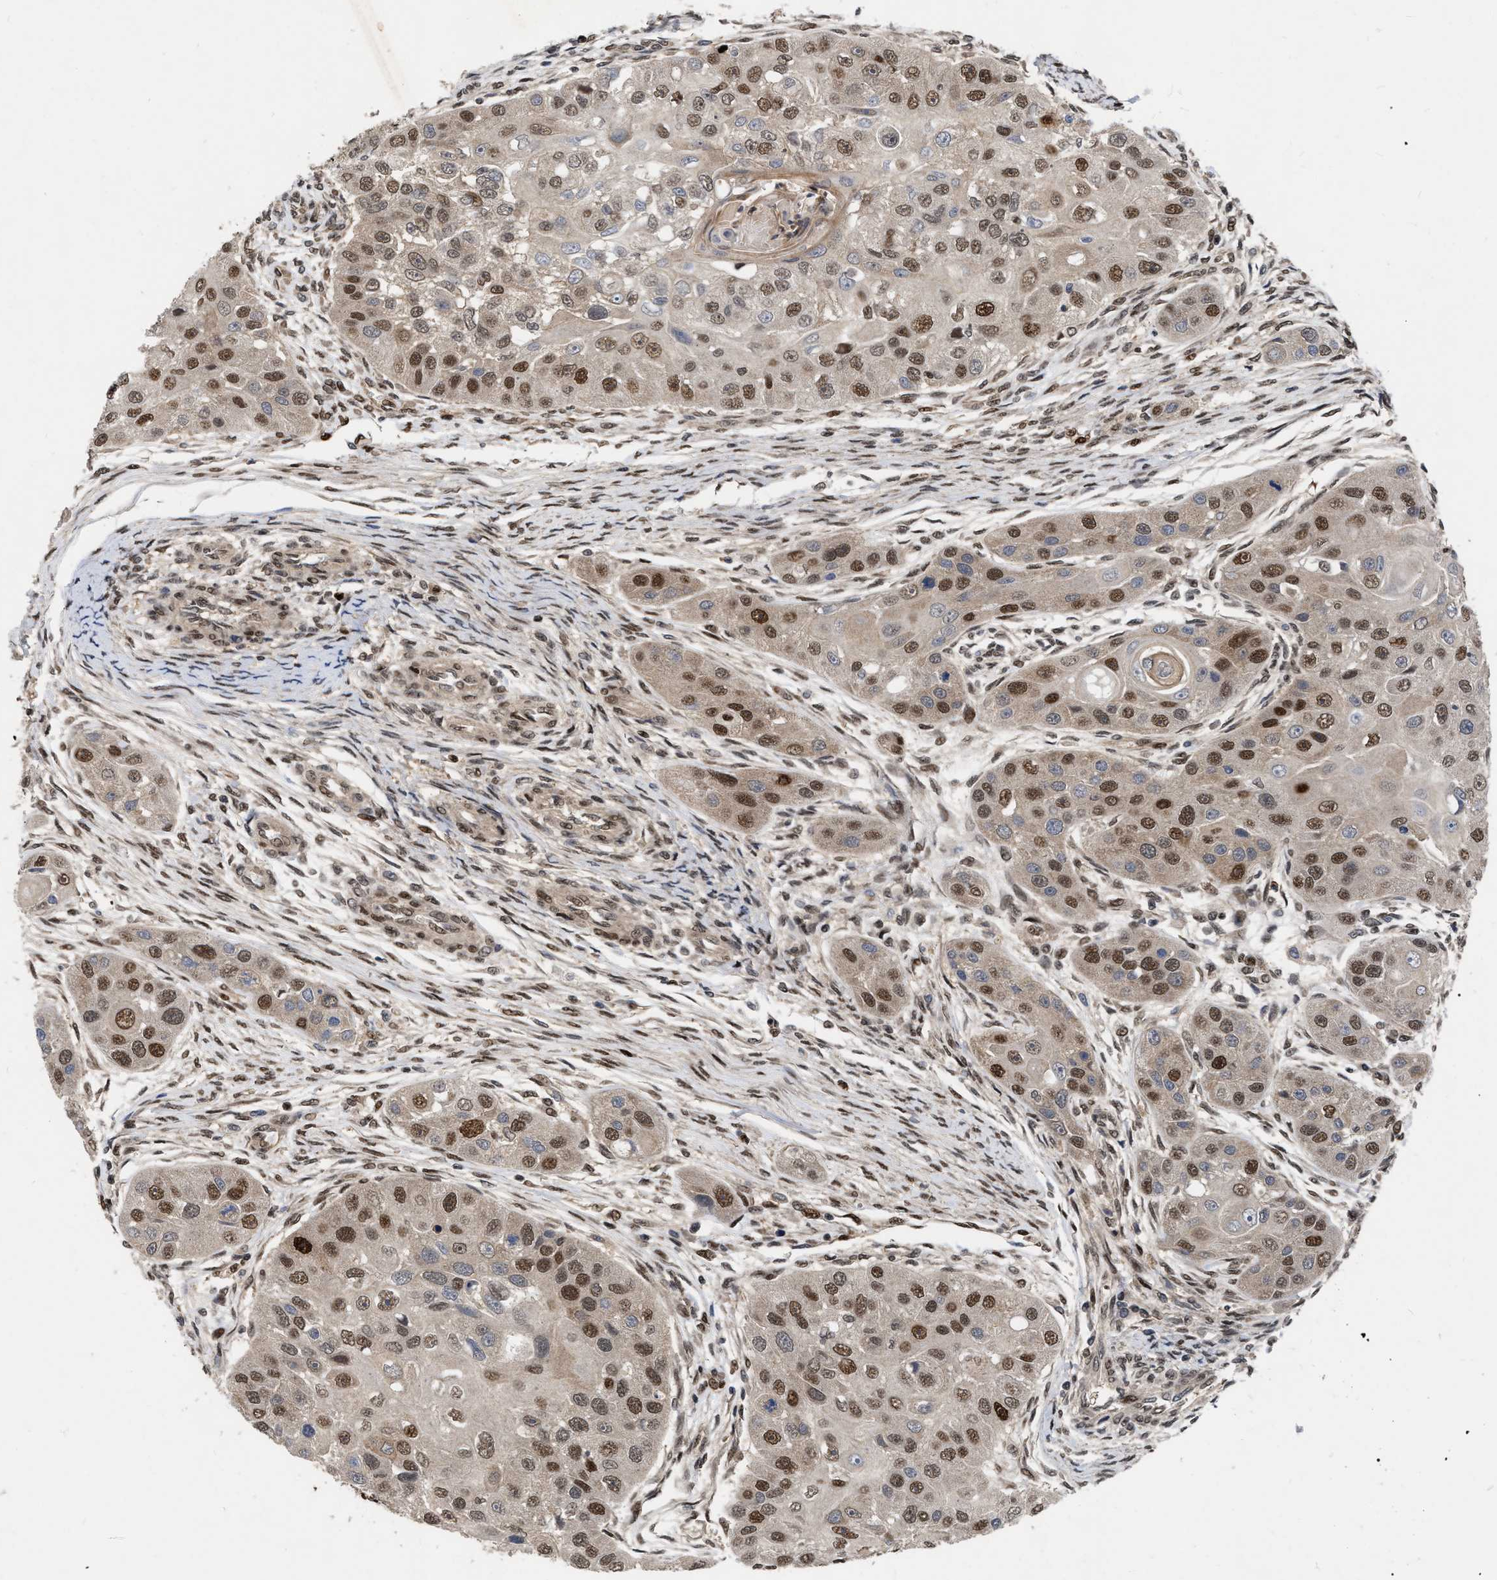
{"staining": {"intensity": "moderate", "quantity": "25%-75%", "location": "cytoplasmic/membranous,nuclear"}, "tissue": "head and neck cancer", "cell_type": "Tumor cells", "image_type": "cancer", "snomed": [{"axis": "morphology", "description": "Normal tissue, NOS"}, {"axis": "morphology", "description": "Squamous cell carcinoma, NOS"}, {"axis": "topography", "description": "Skeletal muscle"}, {"axis": "topography", "description": "Head-Neck"}], "caption": "Protein expression analysis of squamous cell carcinoma (head and neck) demonstrates moderate cytoplasmic/membranous and nuclear expression in approximately 25%-75% of tumor cells.", "gene": "MDM4", "patient": {"sex": "male", "age": 51}}